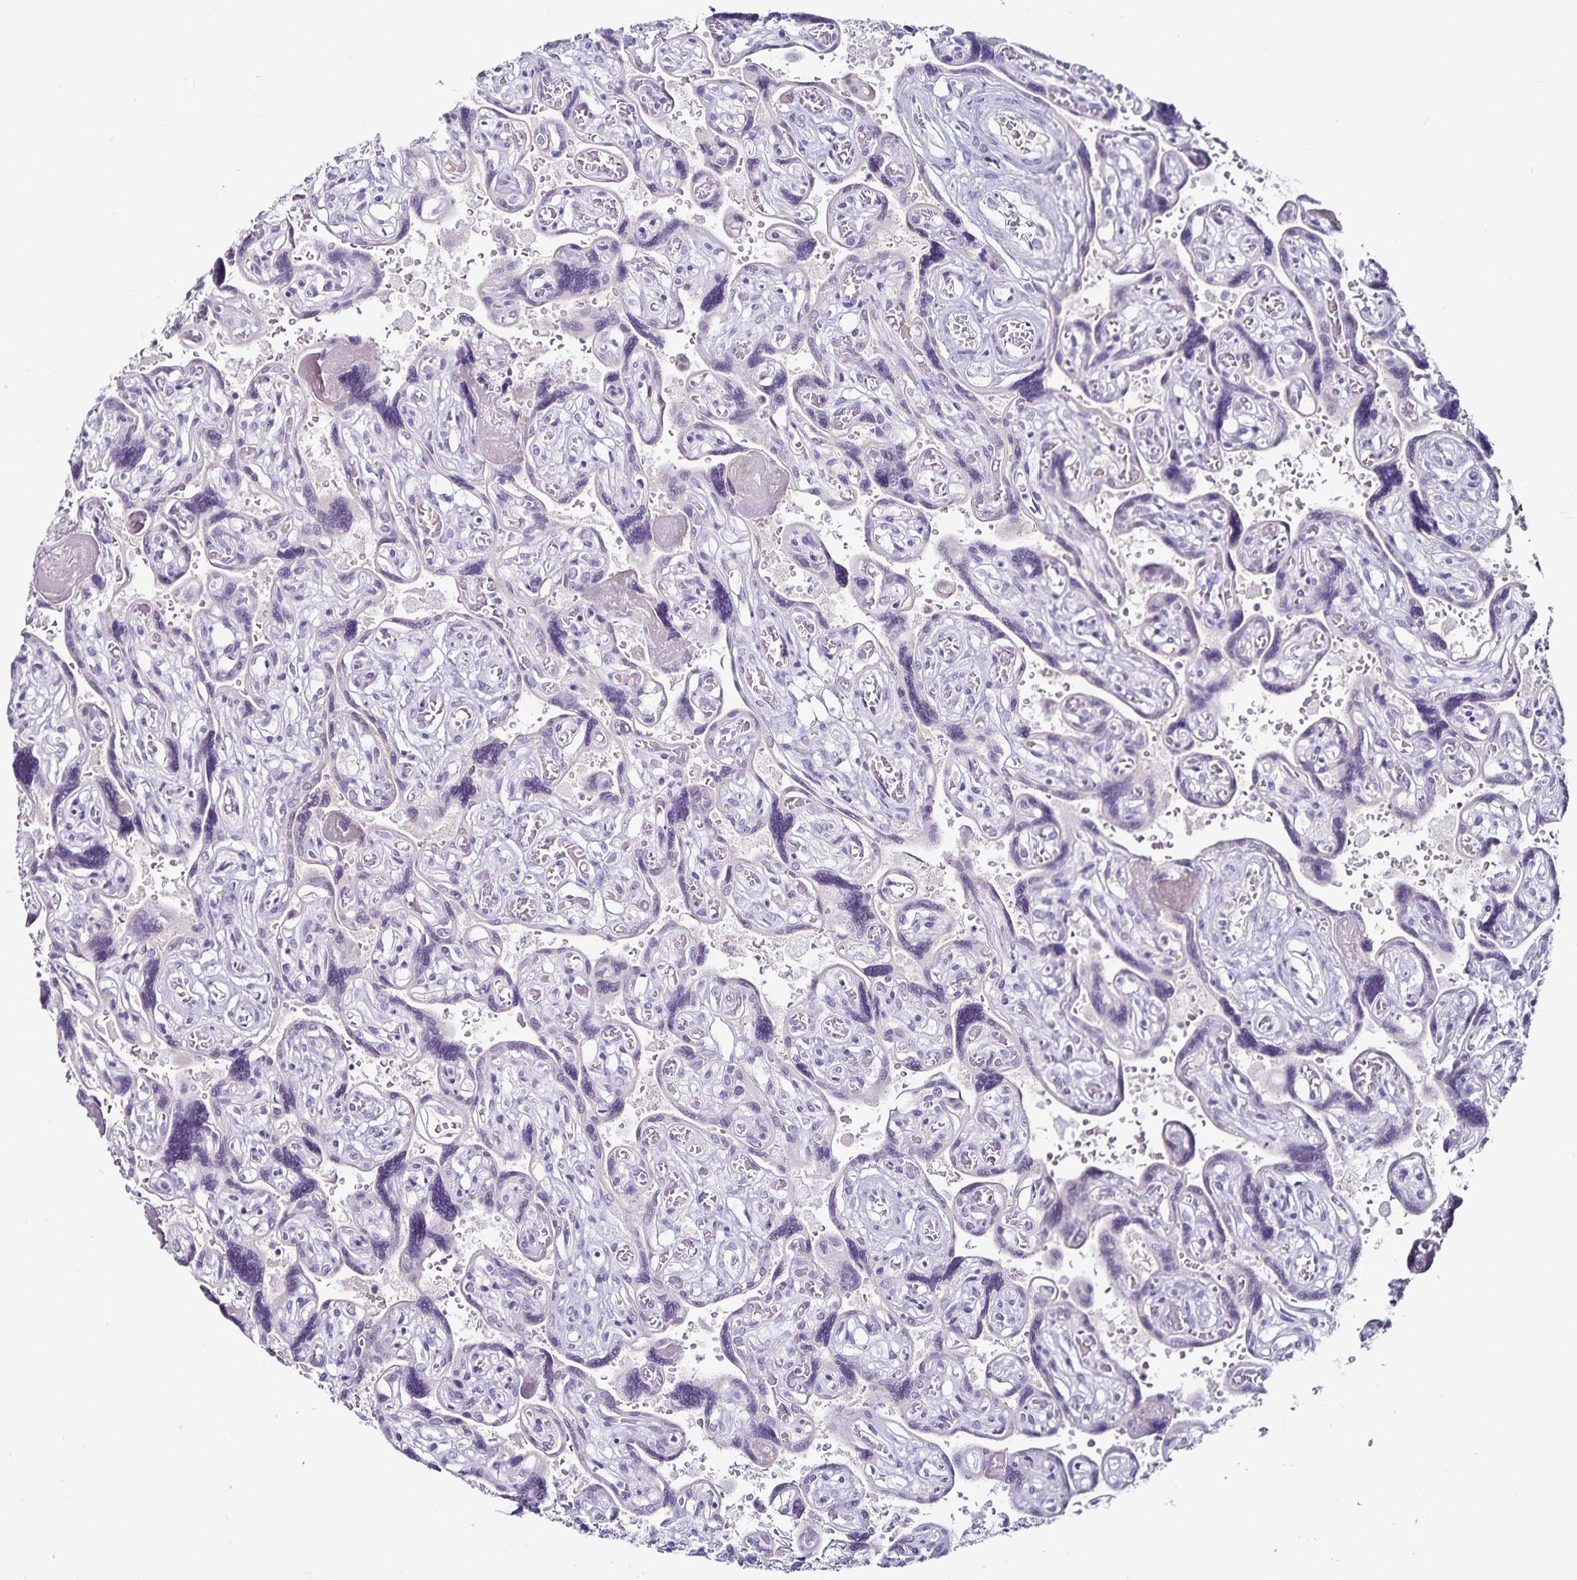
{"staining": {"intensity": "negative", "quantity": "none", "location": "none"}, "tissue": "placenta", "cell_type": "Decidual cells", "image_type": "normal", "snomed": [{"axis": "morphology", "description": "Normal tissue, NOS"}, {"axis": "topography", "description": "Placenta"}], "caption": "Immunohistochemical staining of unremarkable placenta exhibits no significant staining in decidual cells.", "gene": "TTR", "patient": {"sex": "female", "age": 32}}